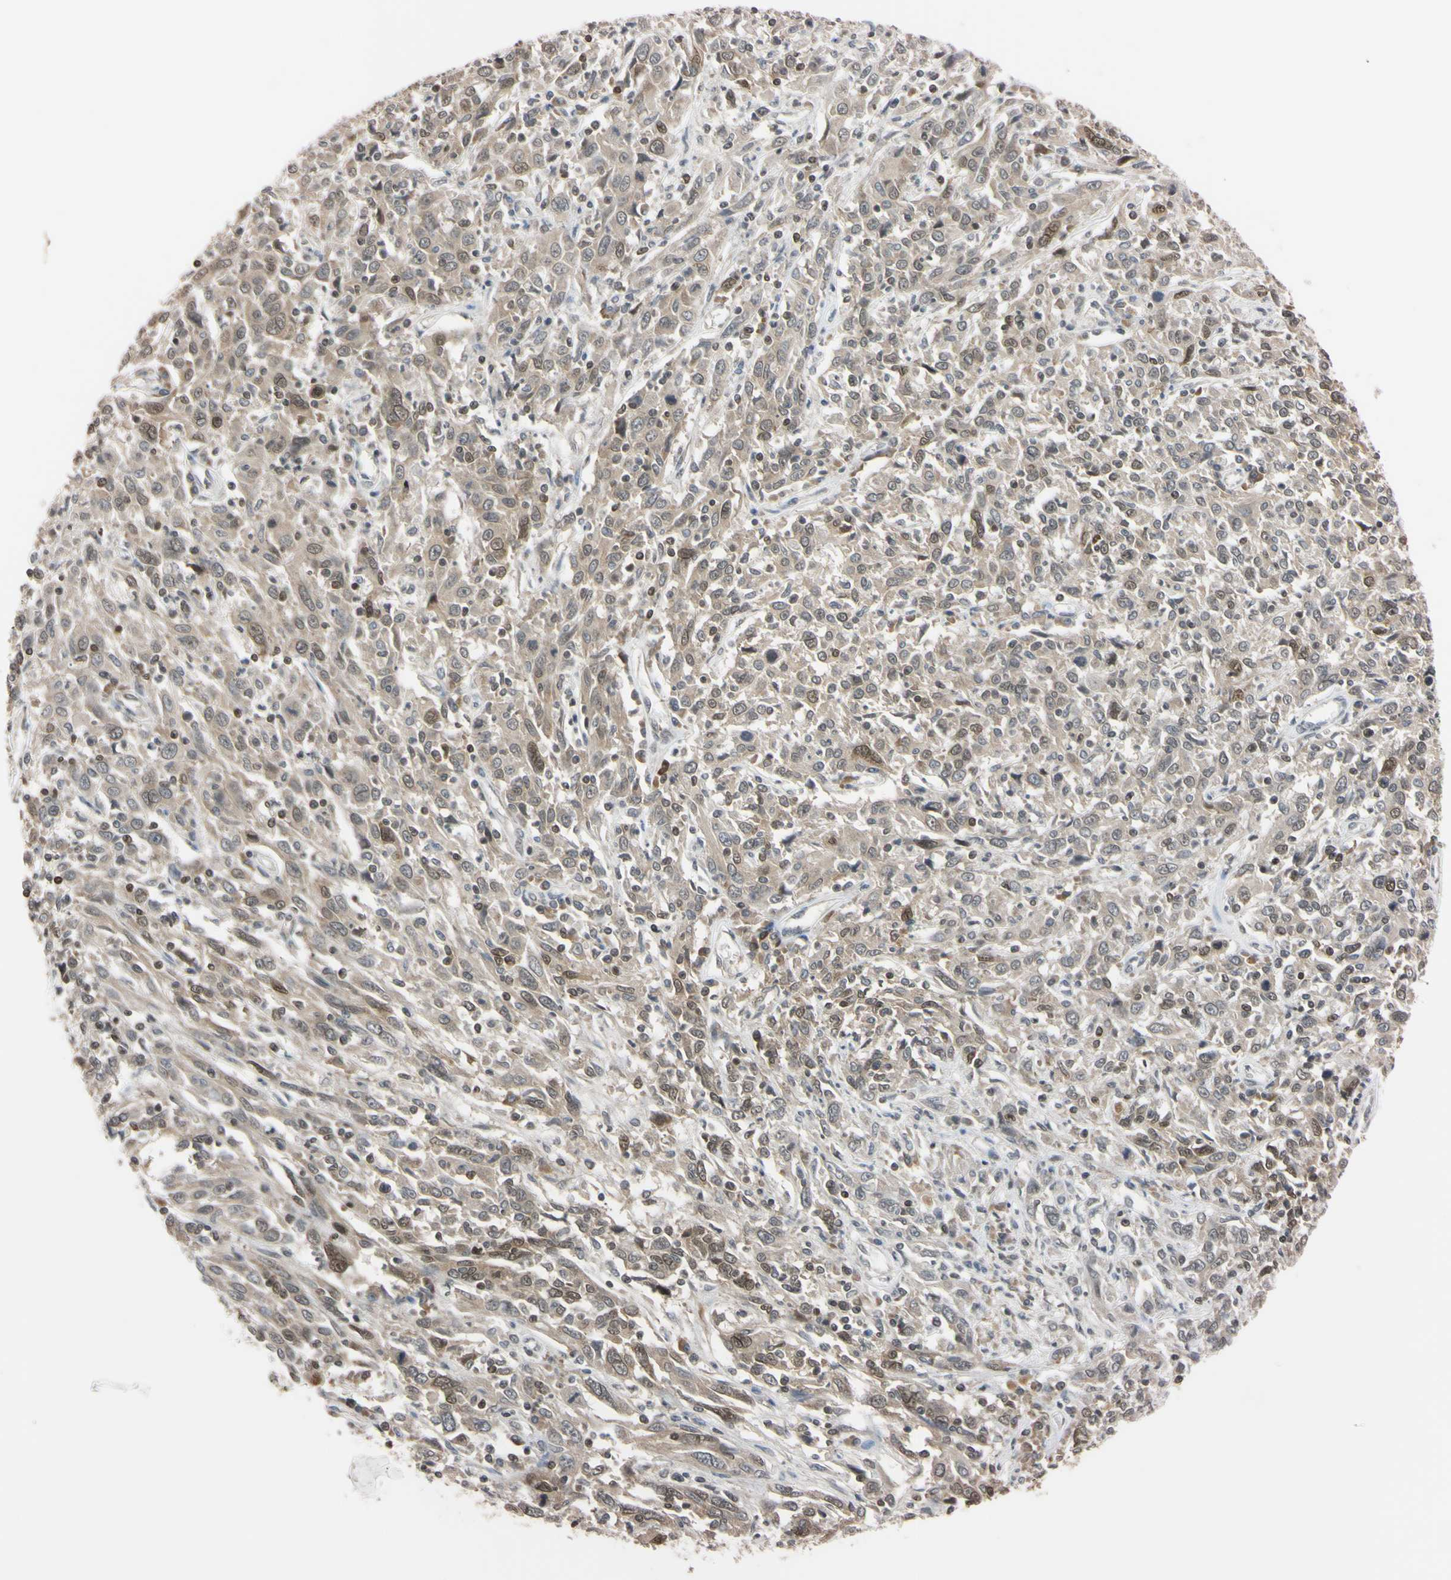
{"staining": {"intensity": "weak", "quantity": ">75%", "location": "cytoplasmic/membranous"}, "tissue": "cervical cancer", "cell_type": "Tumor cells", "image_type": "cancer", "snomed": [{"axis": "morphology", "description": "Squamous cell carcinoma, NOS"}, {"axis": "topography", "description": "Cervix"}], "caption": "Immunohistochemistry histopathology image of neoplastic tissue: squamous cell carcinoma (cervical) stained using immunohistochemistry exhibits low levels of weak protein expression localized specifically in the cytoplasmic/membranous of tumor cells, appearing as a cytoplasmic/membranous brown color.", "gene": "UBE2I", "patient": {"sex": "female", "age": 46}}